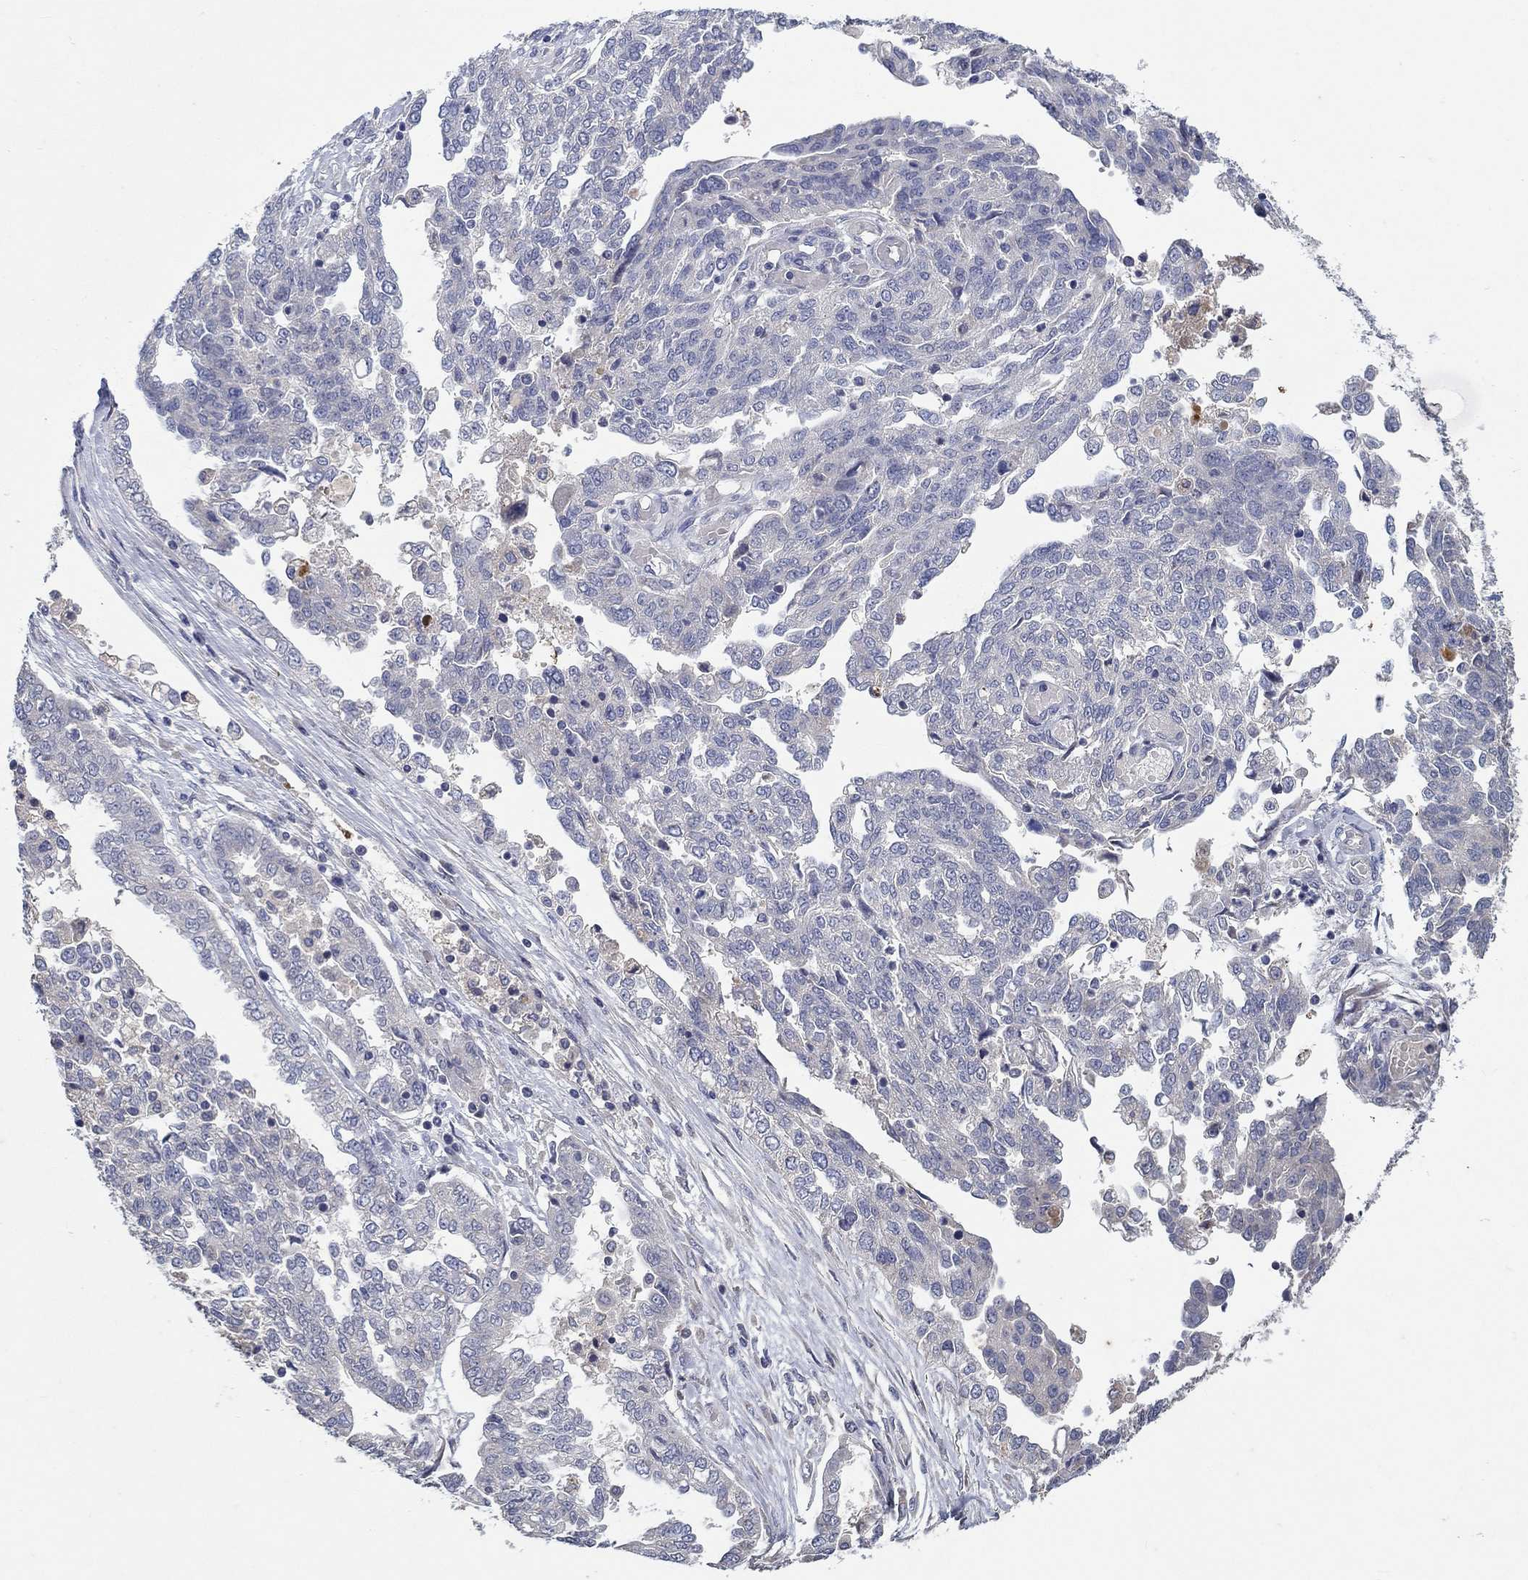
{"staining": {"intensity": "negative", "quantity": "none", "location": "none"}, "tissue": "ovarian cancer", "cell_type": "Tumor cells", "image_type": "cancer", "snomed": [{"axis": "morphology", "description": "Cystadenocarcinoma, serous, NOS"}, {"axis": "topography", "description": "Ovary"}], "caption": "Immunohistochemistry (IHC) image of neoplastic tissue: human serous cystadenocarcinoma (ovarian) stained with DAB demonstrates no significant protein staining in tumor cells.", "gene": "PROZ", "patient": {"sex": "female", "age": 67}}